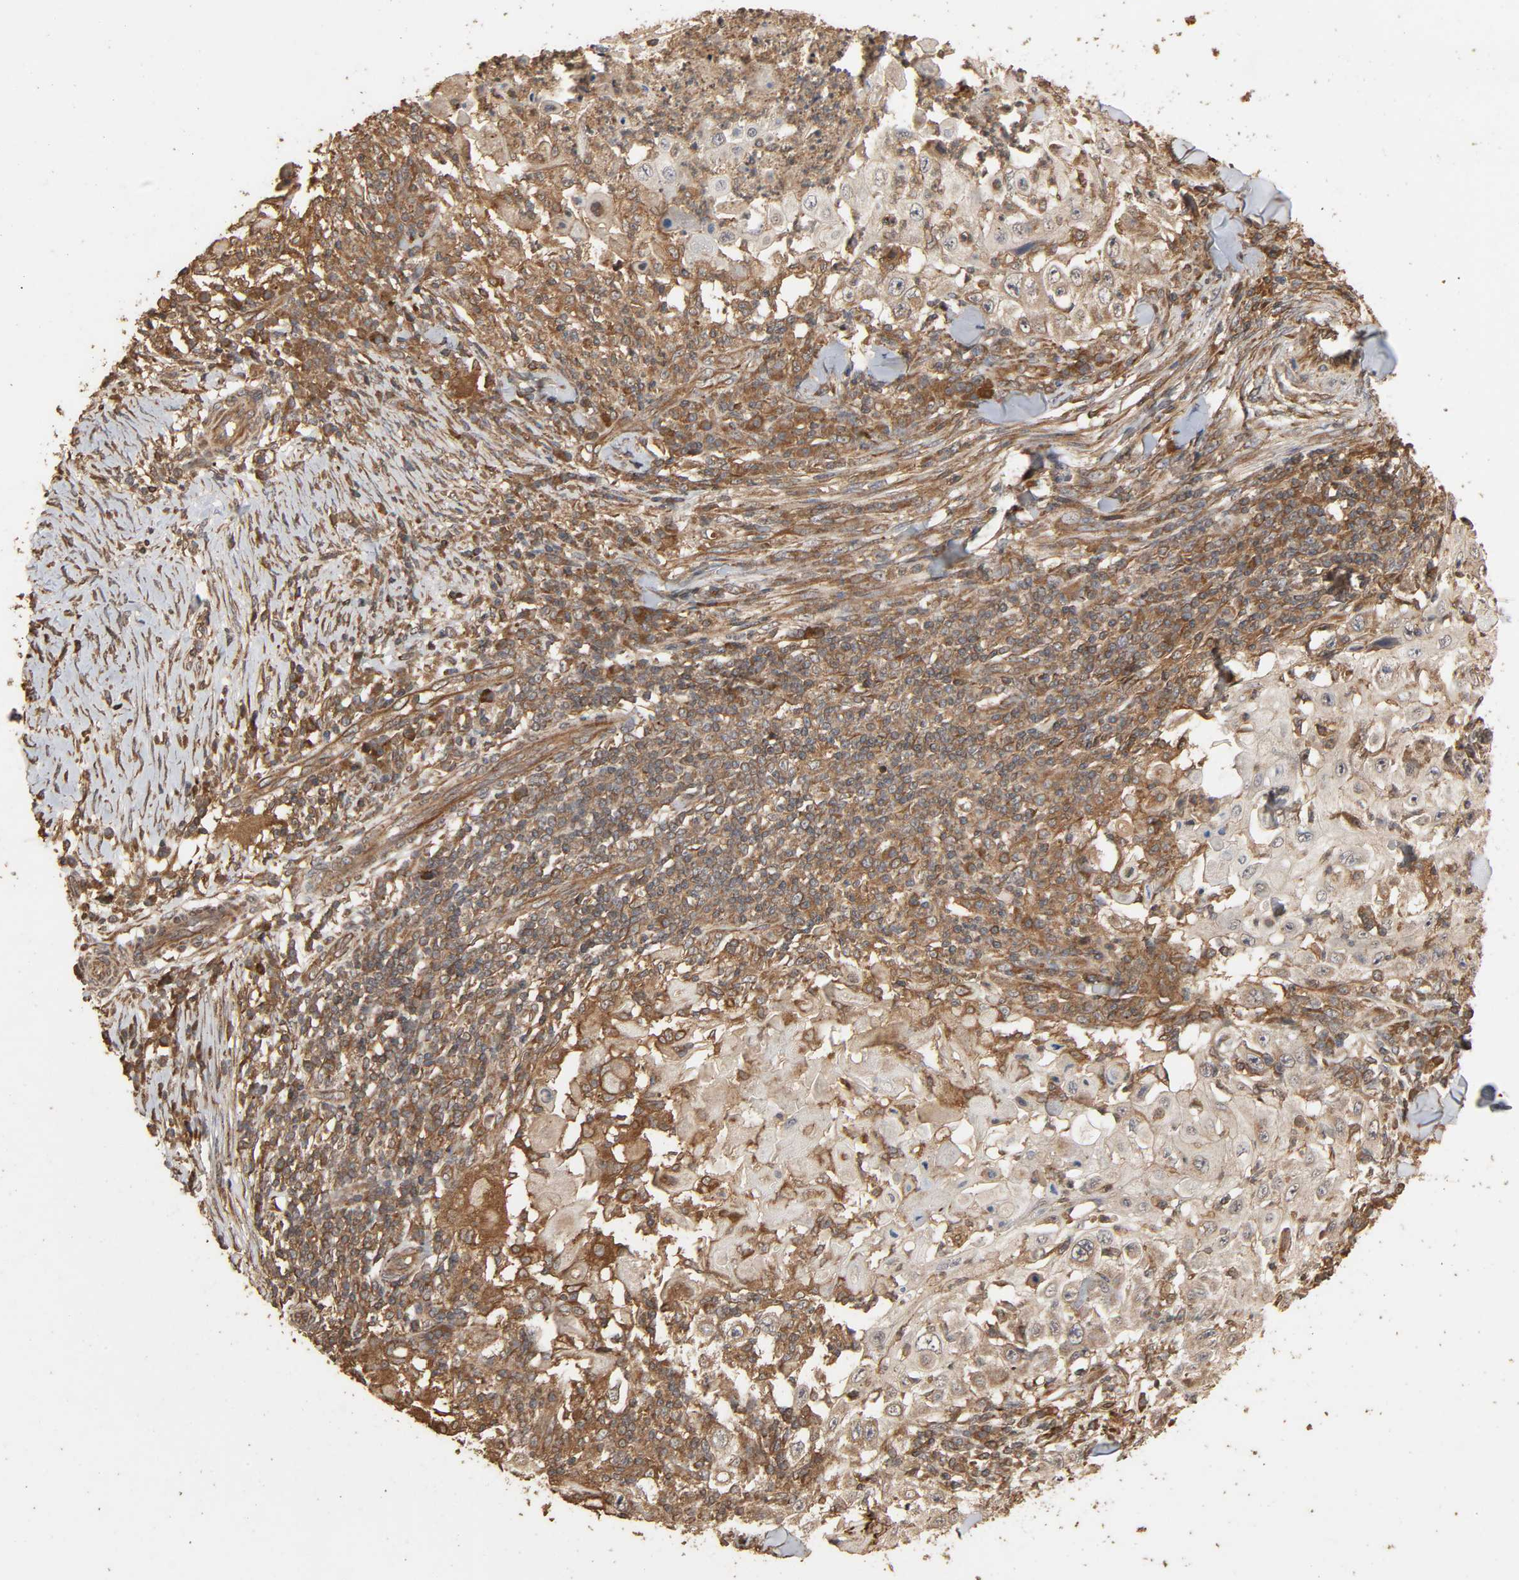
{"staining": {"intensity": "weak", "quantity": ">75%", "location": "cytoplasmic/membranous"}, "tissue": "skin cancer", "cell_type": "Tumor cells", "image_type": "cancer", "snomed": [{"axis": "morphology", "description": "Squamous cell carcinoma, NOS"}, {"axis": "topography", "description": "Skin"}], "caption": "Immunohistochemical staining of human skin cancer reveals low levels of weak cytoplasmic/membranous expression in about >75% of tumor cells.", "gene": "RPS6KA6", "patient": {"sex": "male", "age": 86}}